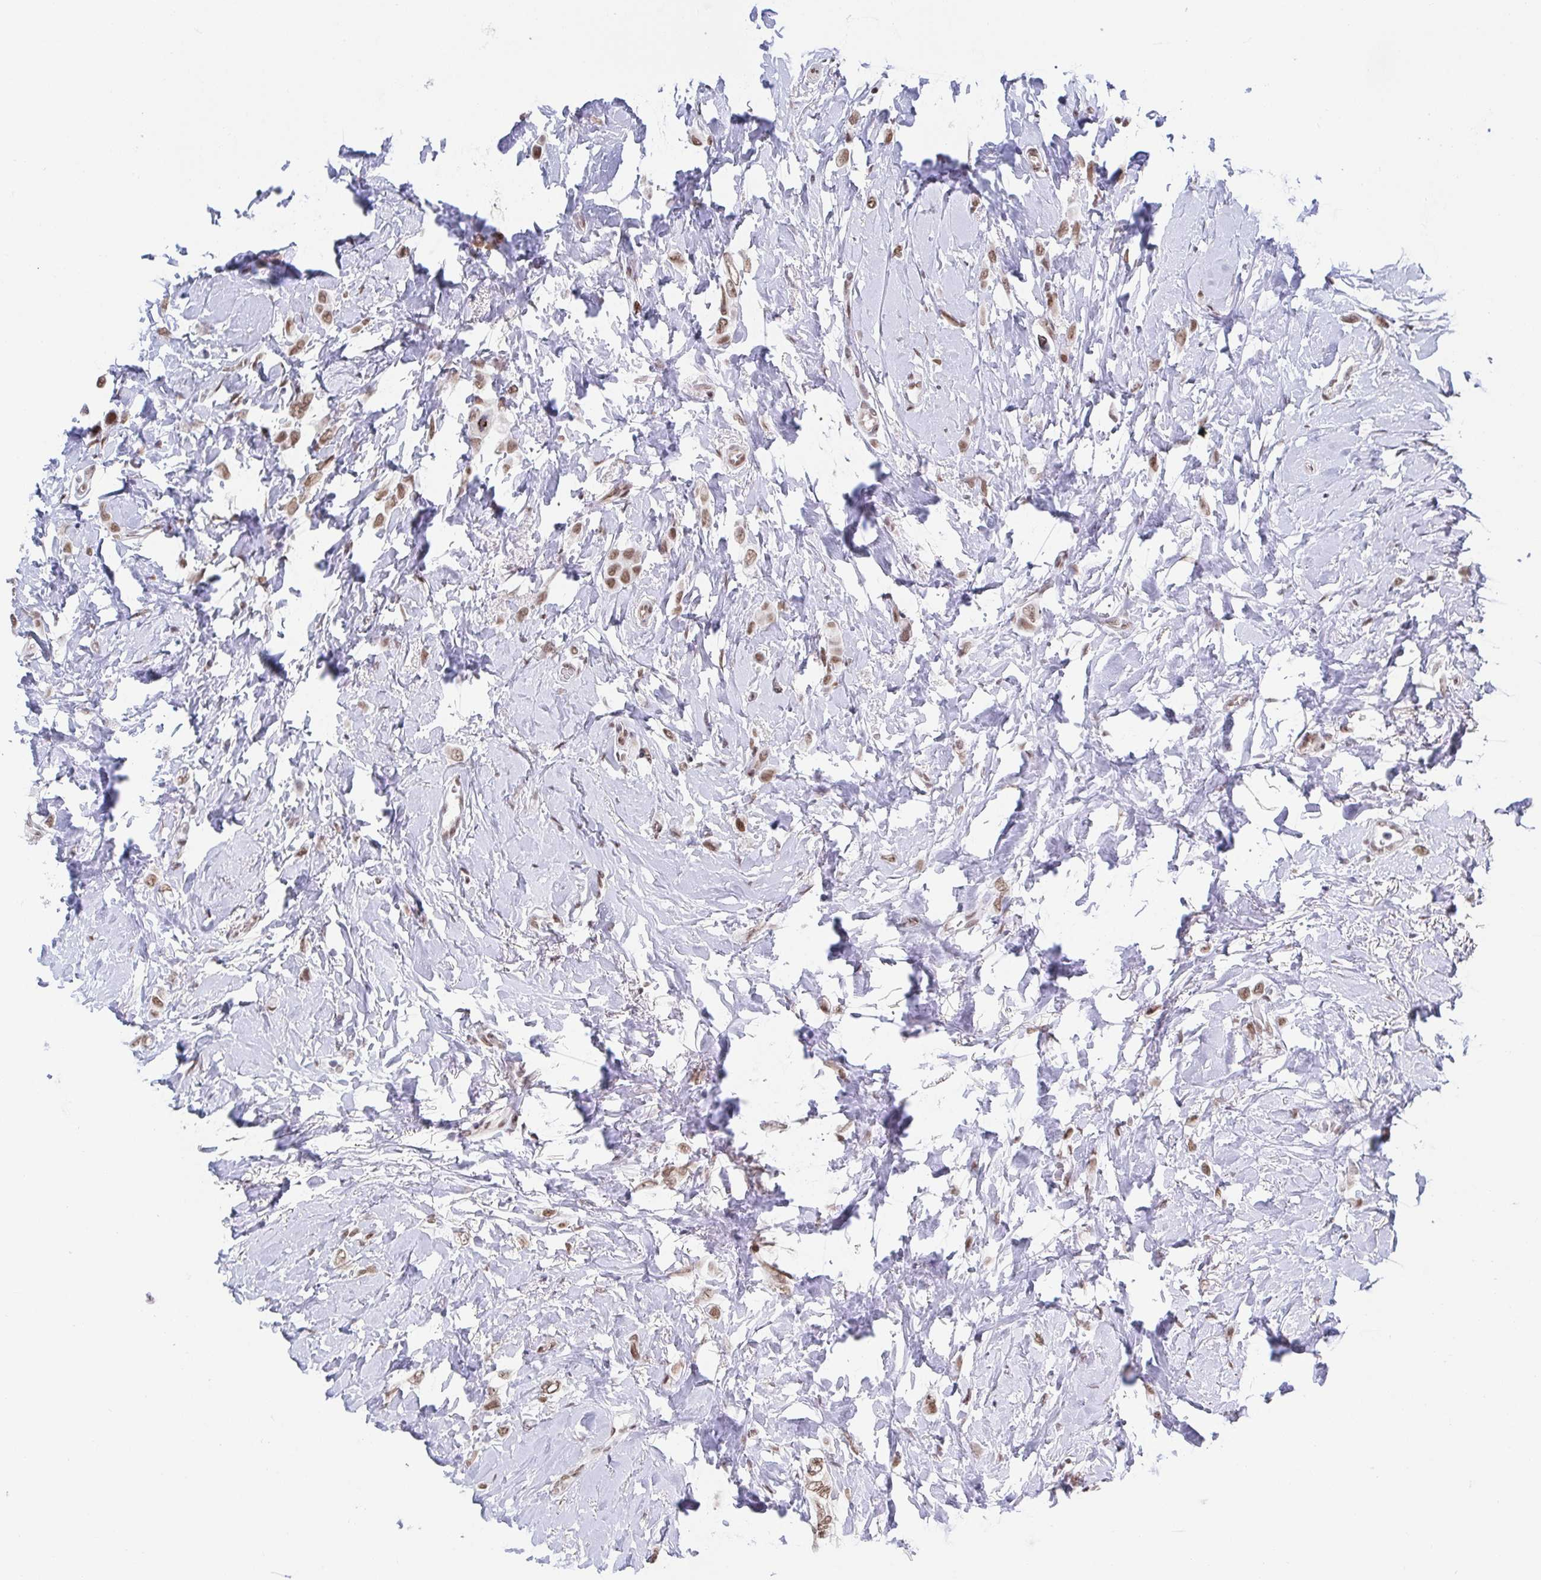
{"staining": {"intensity": "moderate", "quantity": ">75%", "location": "nuclear"}, "tissue": "breast cancer", "cell_type": "Tumor cells", "image_type": "cancer", "snomed": [{"axis": "morphology", "description": "Lobular carcinoma"}, {"axis": "topography", "description": "Breast"}], "caption": "Protein positivity by immunohistochemistry (IHC) displays moderate nuclear positivity in about >75% of tumor cells in breast cancer (lobular carcinoma).", "gene": "SLC7A10", "patient": {"sex": "female", "age": 66}}